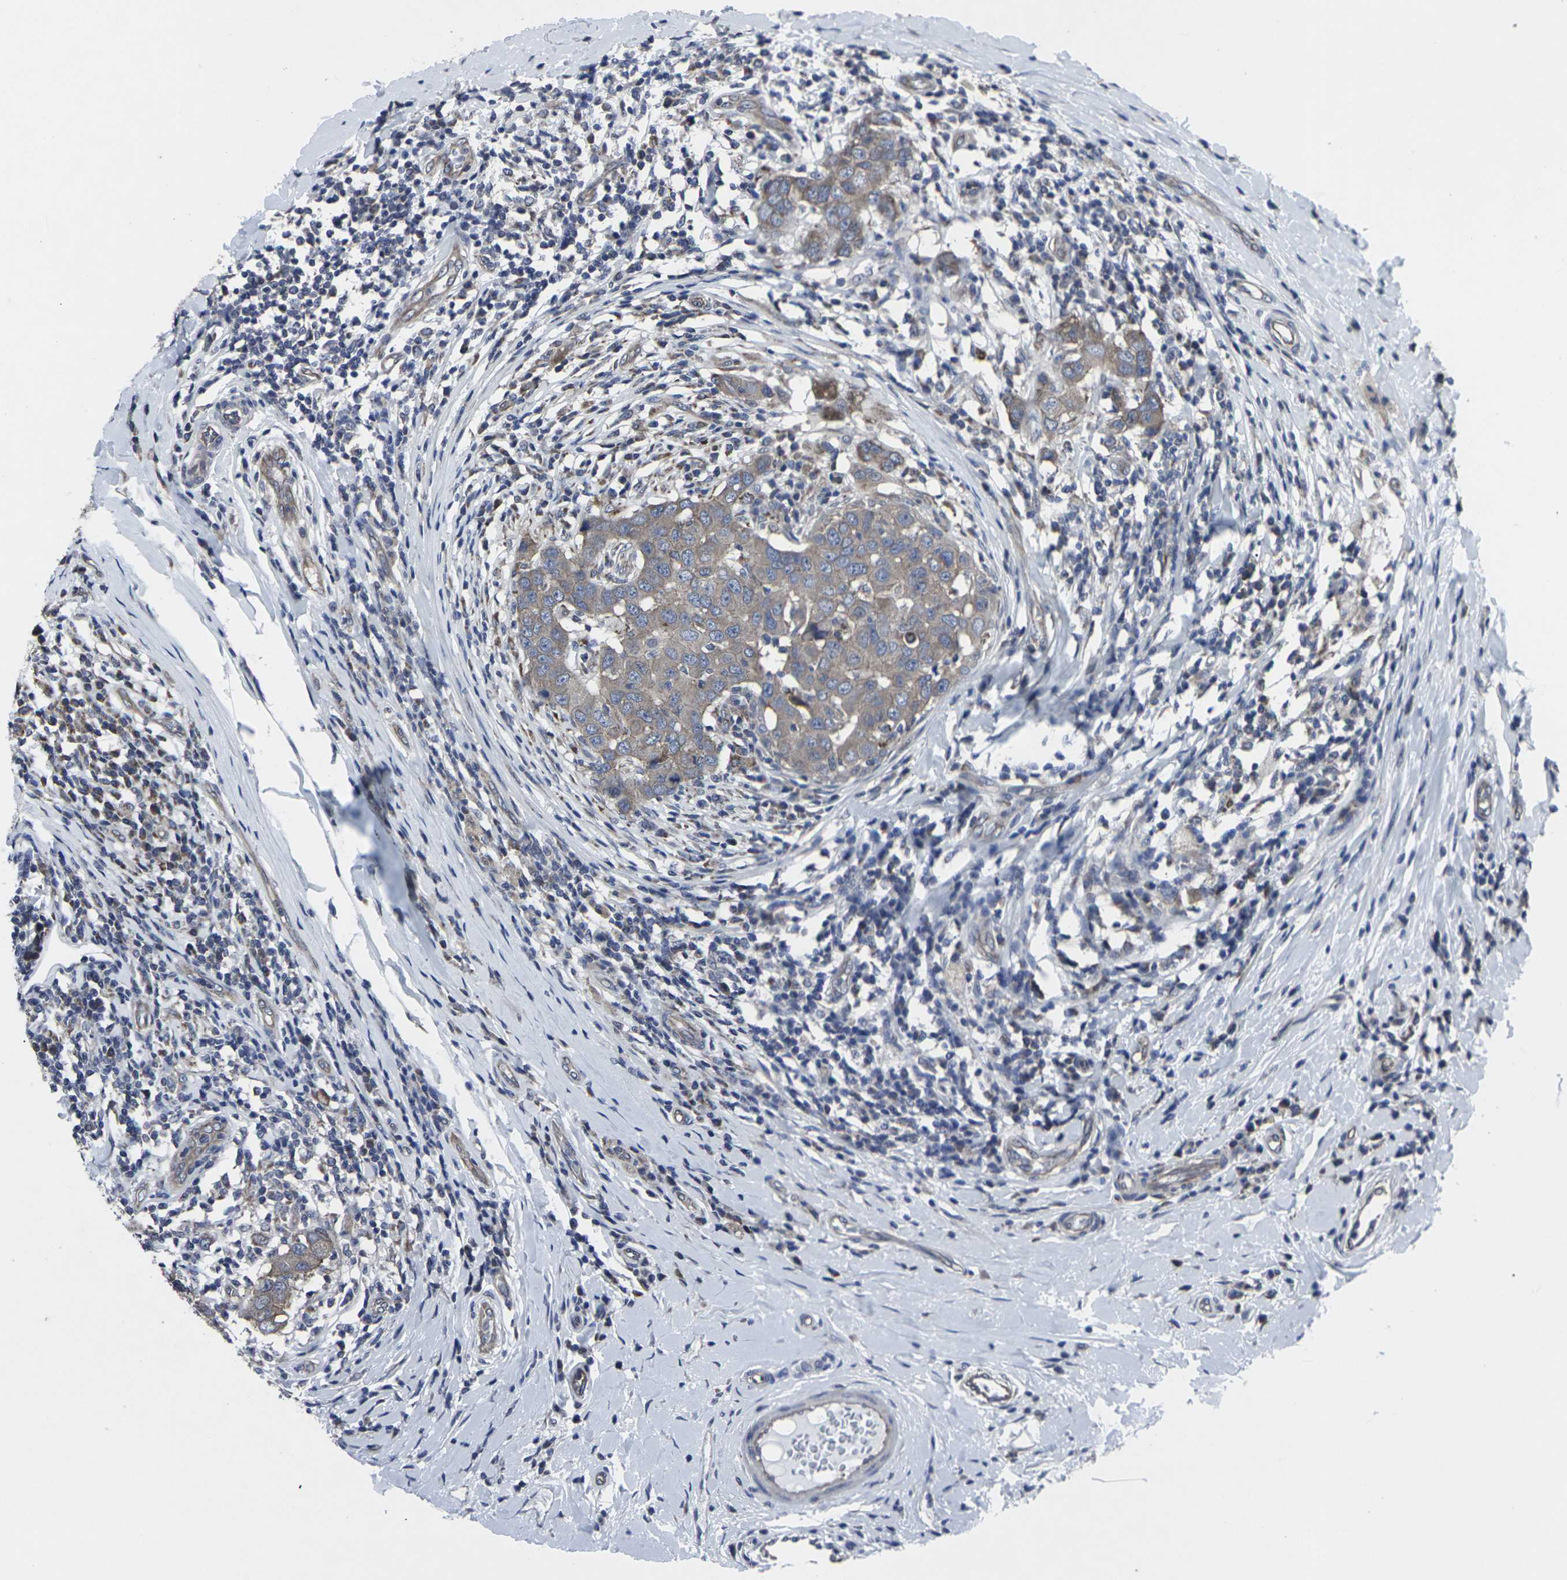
{"staining": {"intensity": "weak", "quantity": ">75%", "location": "cytoplasmic/membranous"}, "tissue": "breast cancer", "cell_type": "Tumor cells", "image_type": "cancer", "snomed": [{"axis": "morphology", "description": "Duct carcinoma"}, {"axis": "topography", "description": "Breast"}], "caption": "Weak cytoplasmic/membranous protein expression is present in approximately >75% of tumor cells in breast cancer.", "gene": "MAPKAPK2", "patient": {"sex": "female", "age": 27}}